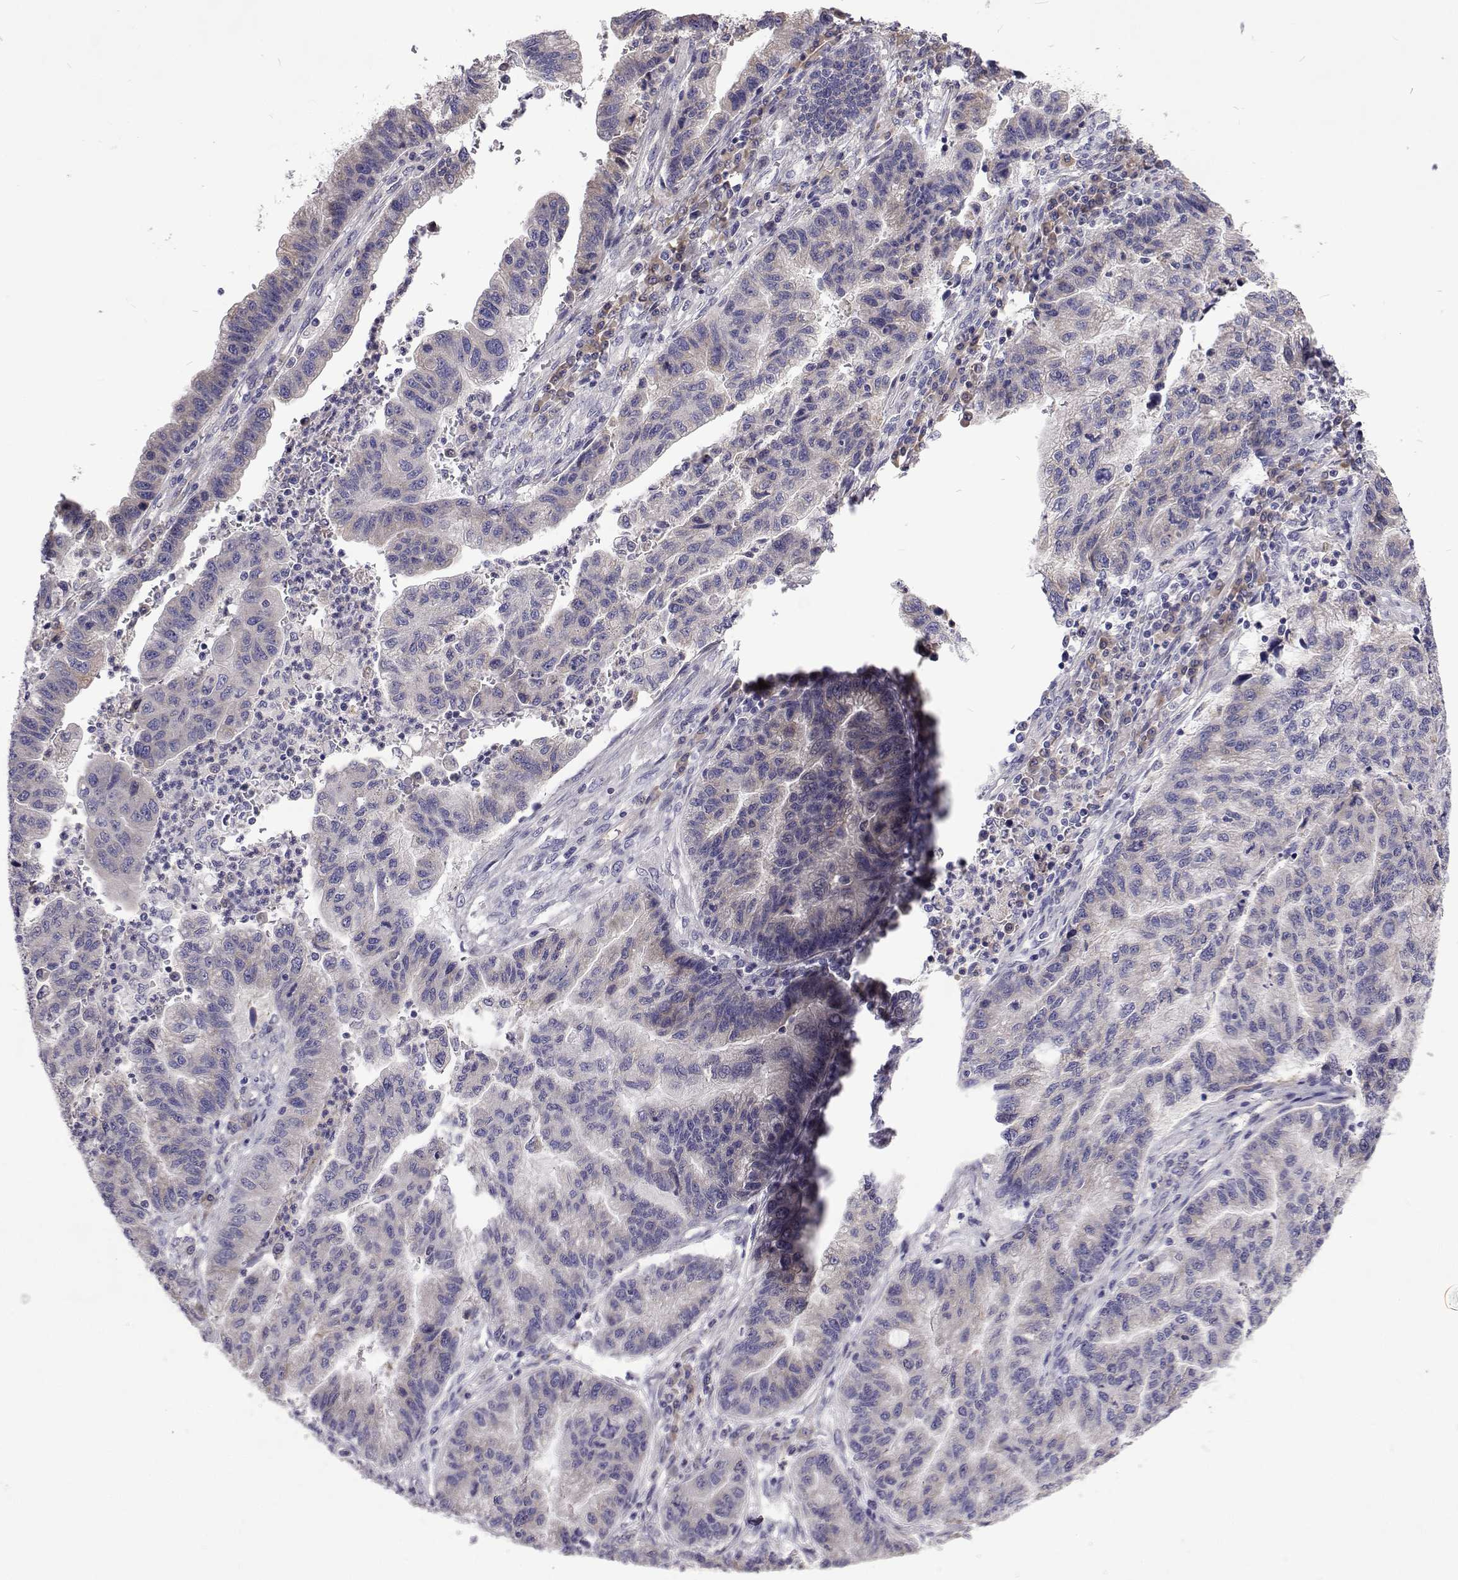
{"staining": {"intensity": "negative", "quantity": "none", "location": "none"}, "tissue": "stomach cancer", "cell_type": "Tumor cells", "image_type": "cancer", "snomed": [{"axis": "morphology", "description": "Adenocarcinoma, NOS"}, {"axis": "topography", "description": "Stomach"}], "caption": "IHC photomicrograph of human stomach adenocarcinoma stained for a protein (brown), which reveals no staining in tumor cells.", "gene": "NPR3", "patient": {"sex": "male", "age": 83}}